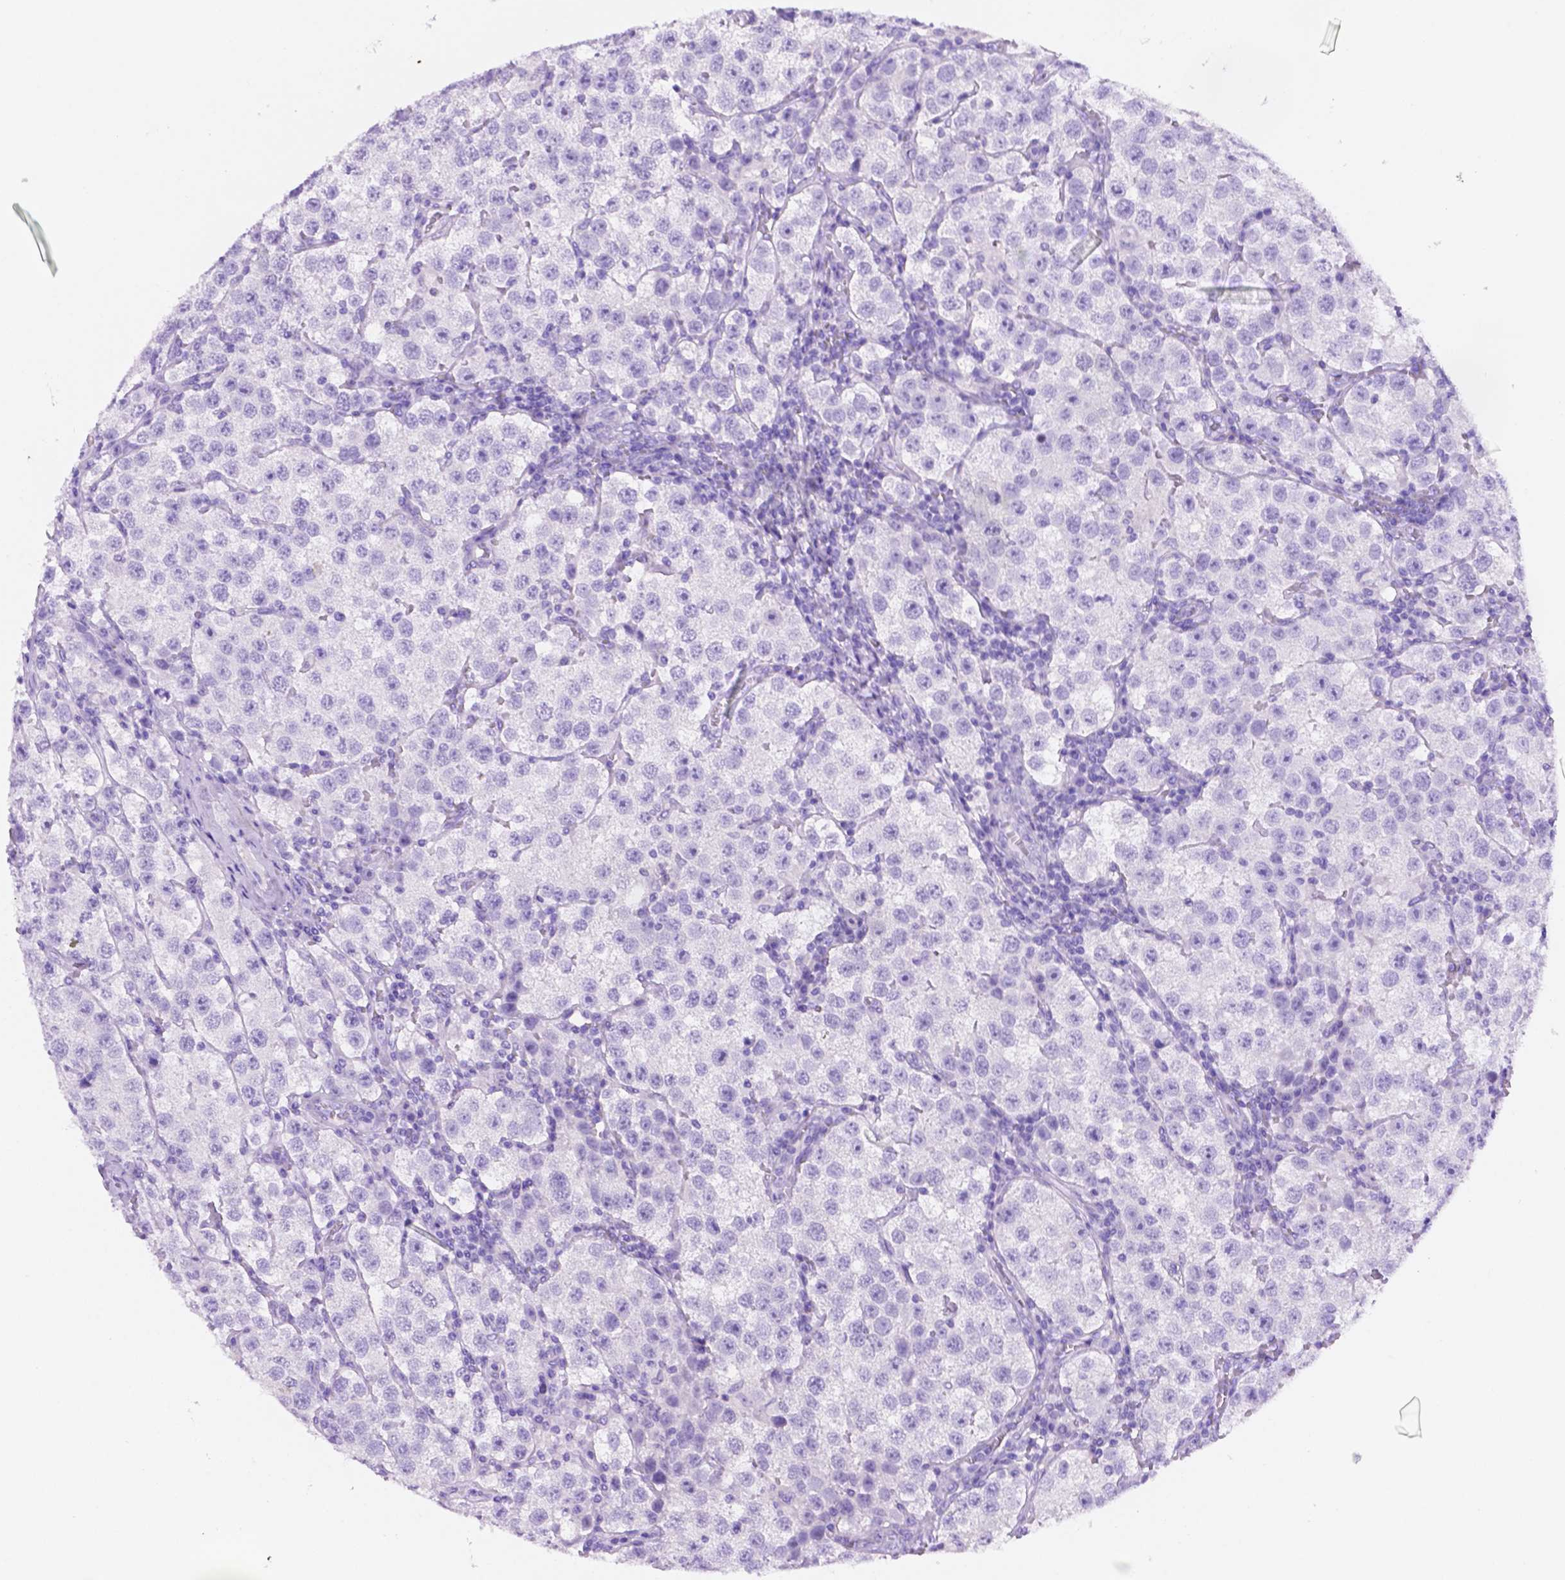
{"staining": {"intensity": "negative", "quantity": "none", "location": "none"}, "tissue": "testis cancer", "cell_type": "Tumor cells", "image_type": "cancer", "snomed": [{"axis": "morphology", "description": "Seminoma, NOS"}, {"axis": "topography", "description": "Testis"}], "caption": "This is an immunohistochemistry photomicrograph of testis cancer (seminoma). There is no staining in tumor cells.", "gene": "FOXB2", "patient": {"sex": "male", "age": 37}}